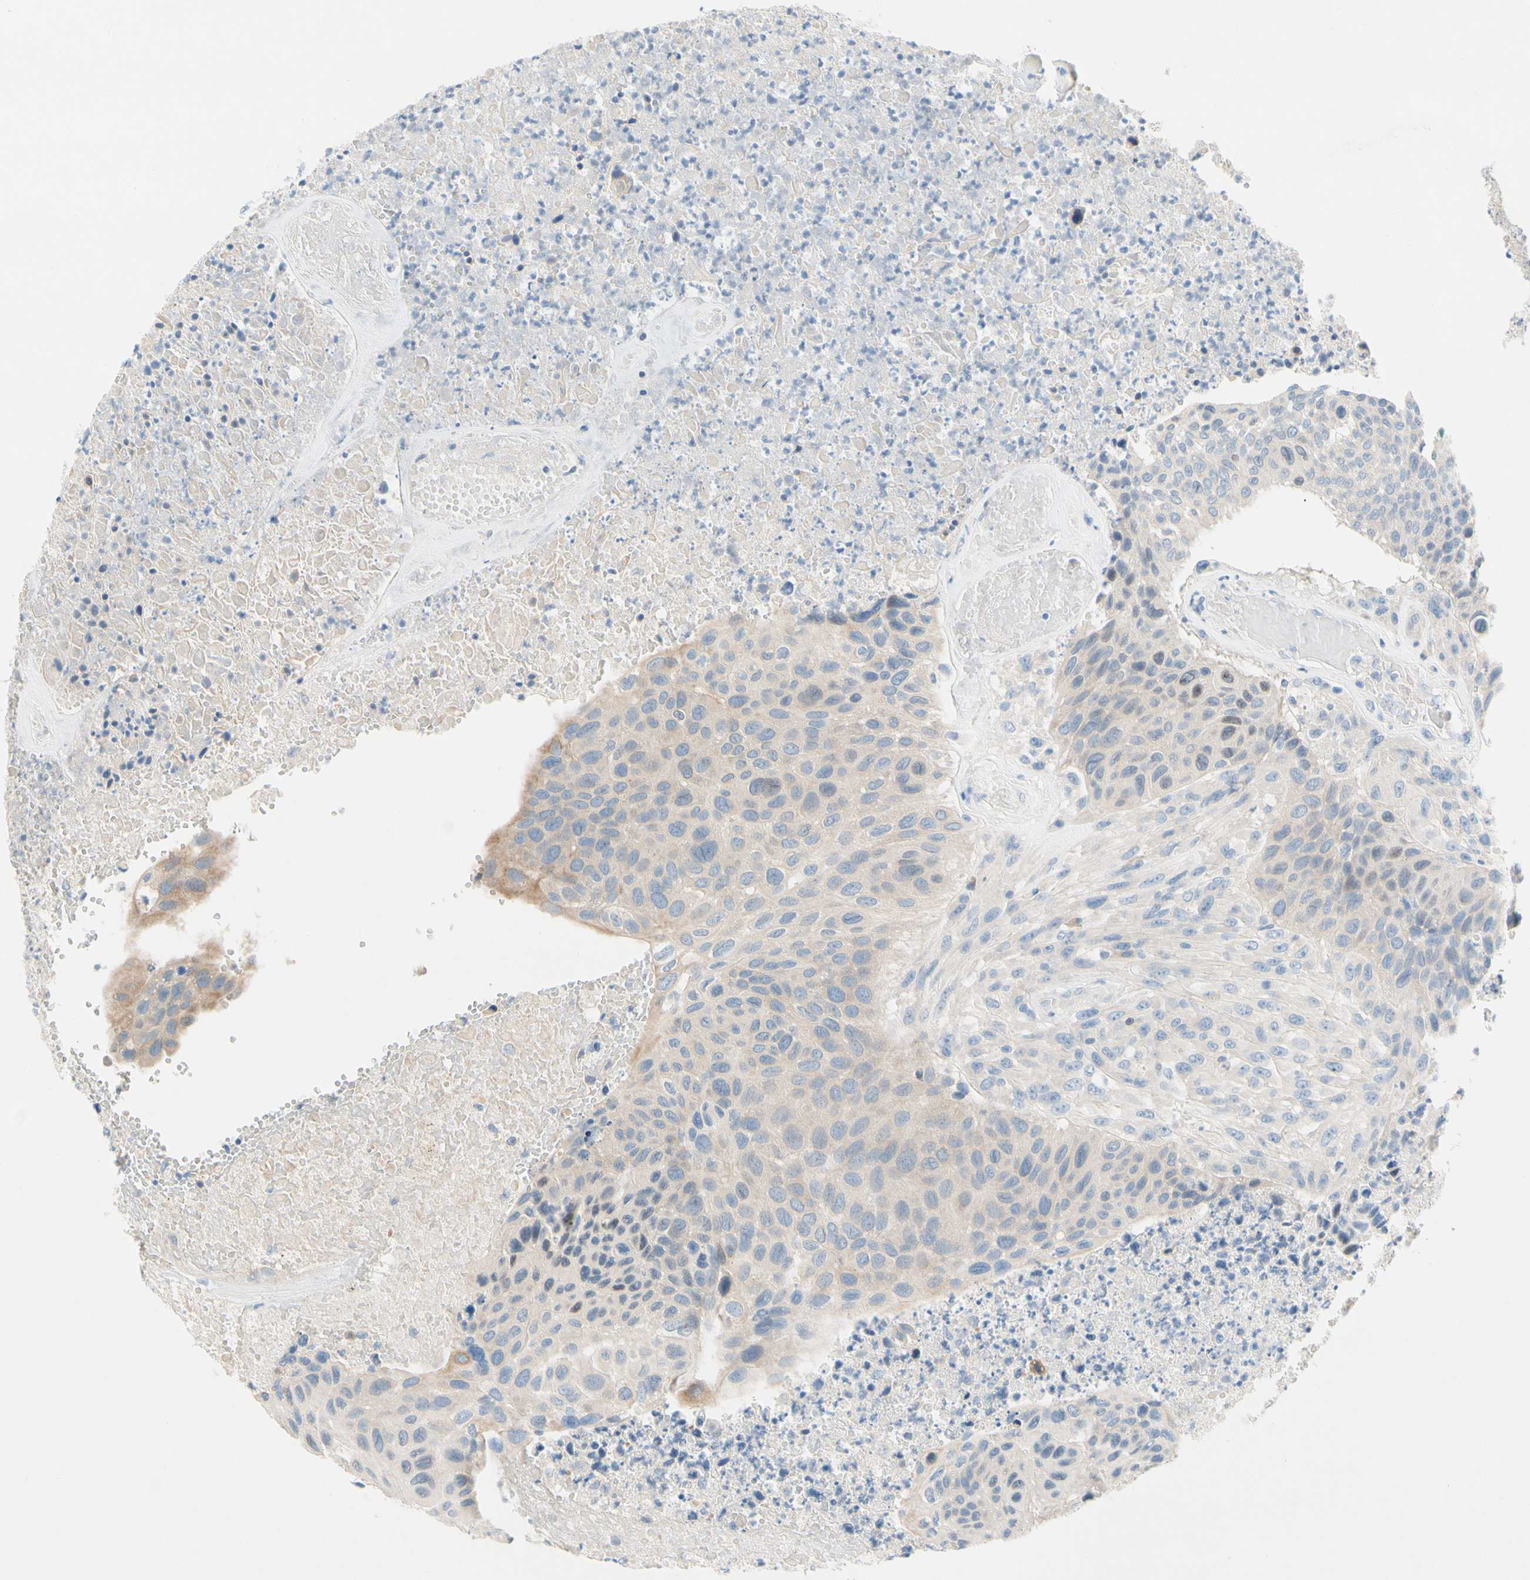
{"staining": {"intensity": "weak", "quantity": "<25%", "location": "cytoplasmic/membranous"}, "tissue": "urothelial cancer", "cell_type": "Tumor cells", "image_type": "cancer", "snomed": [{"axis": "morphology", "description": "Urothelial carcinoma, High grade"}, {"axis": "topography", "description": "Urinary bladder"}], "caption": "Immunohistochemical staining of human urothelial cancer displays no significant staining in tumor cells.", "gene": "ZNF132", "patient": {"sex": "male", "age": 66}}